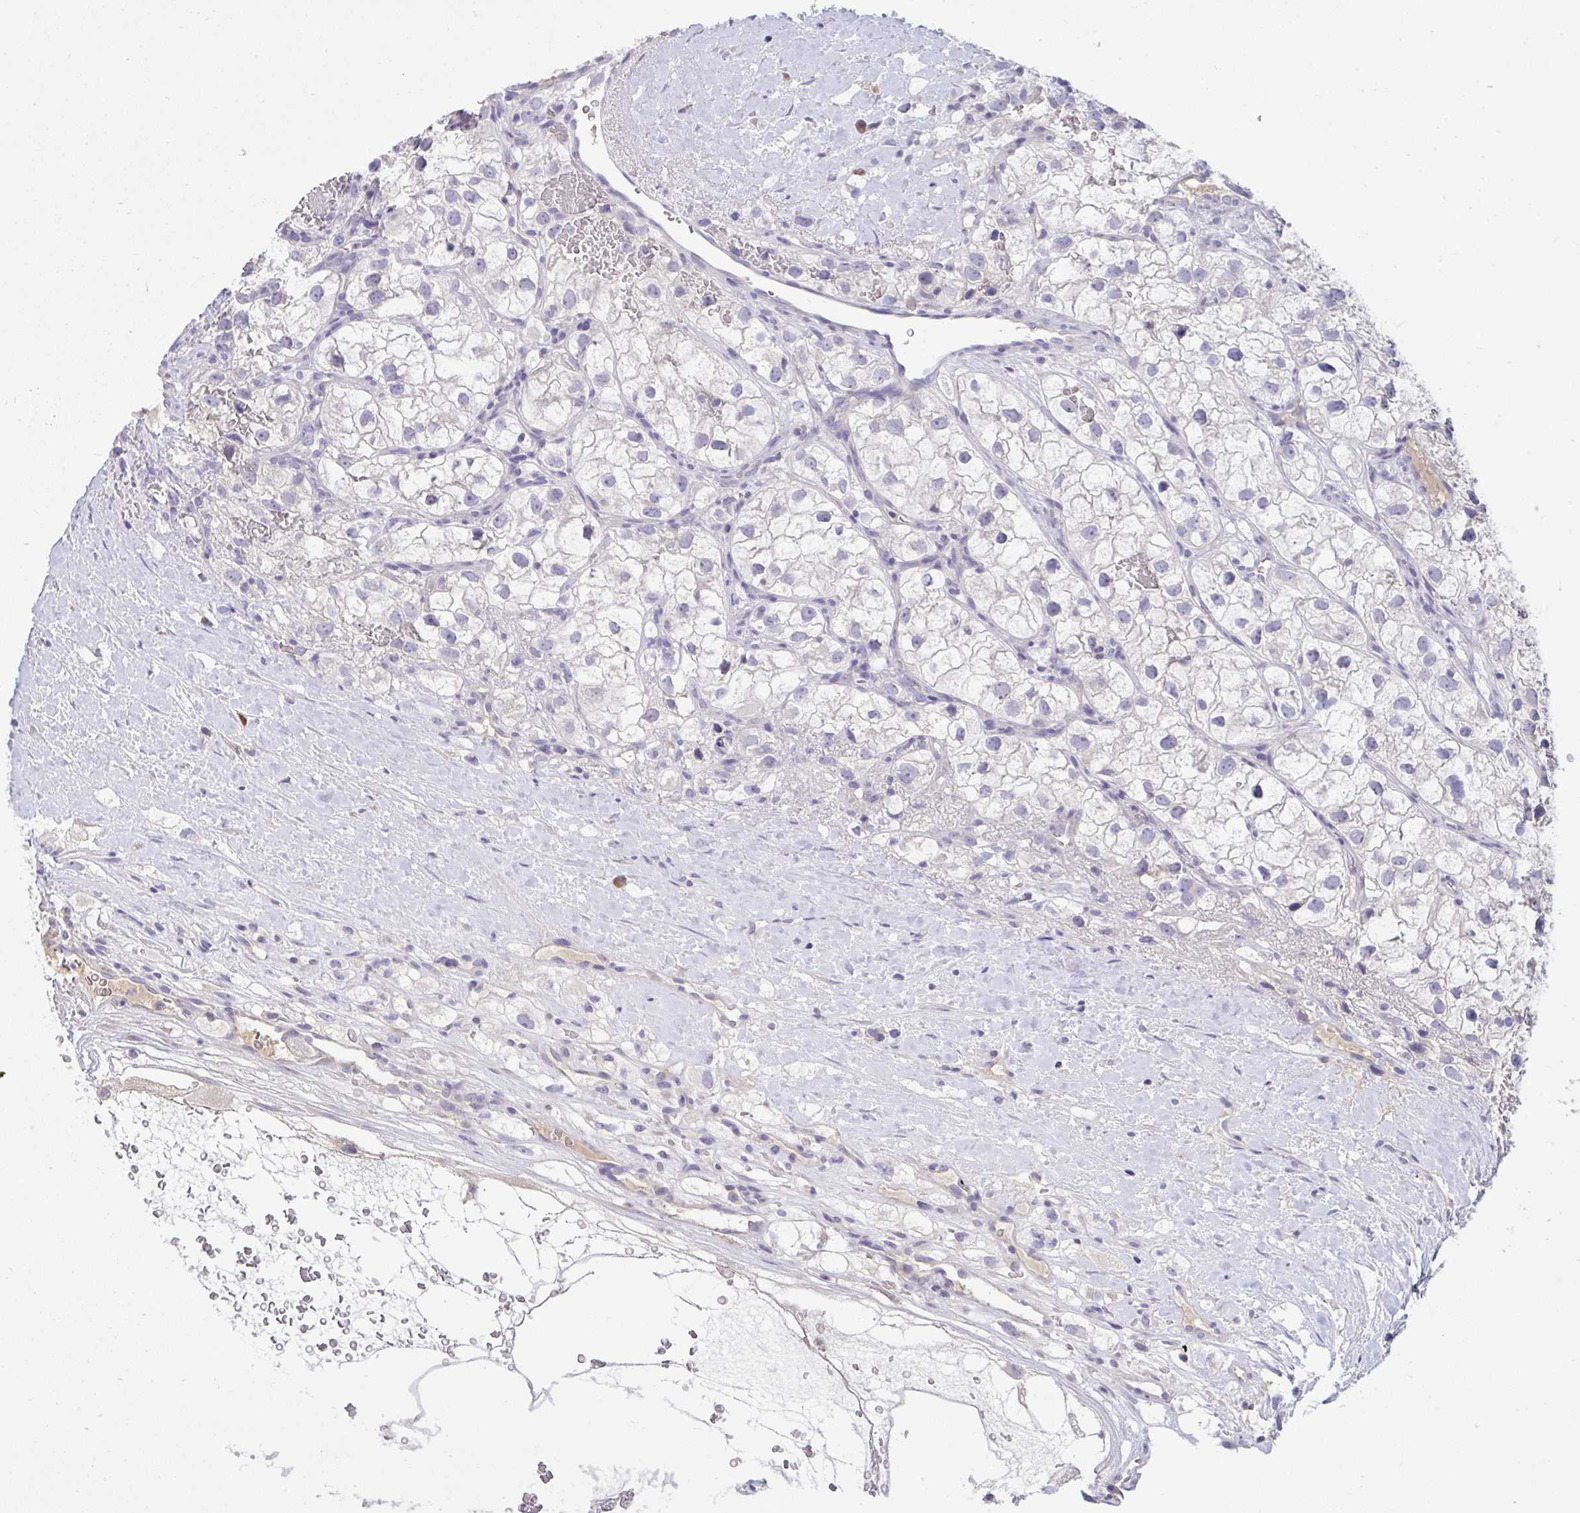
{"staining": {"intensity": "negative", "quantity": "none", "location": "none"}, "tissue": "renal cancer", "cell_type": "Tumor cells", "image_type": "cancer", "snomed": [{"axis": "morphology", "description": "Adenocarcinoma, NOS"}, {"axis": "topography", "description": "Kidney"}], "caption": "An image of renal adenocarcinoma stained for a protein displays no brown staining in tumor cells.", "gene": "TMEM41A", "patient": {"sex": "male", "age": 59}}